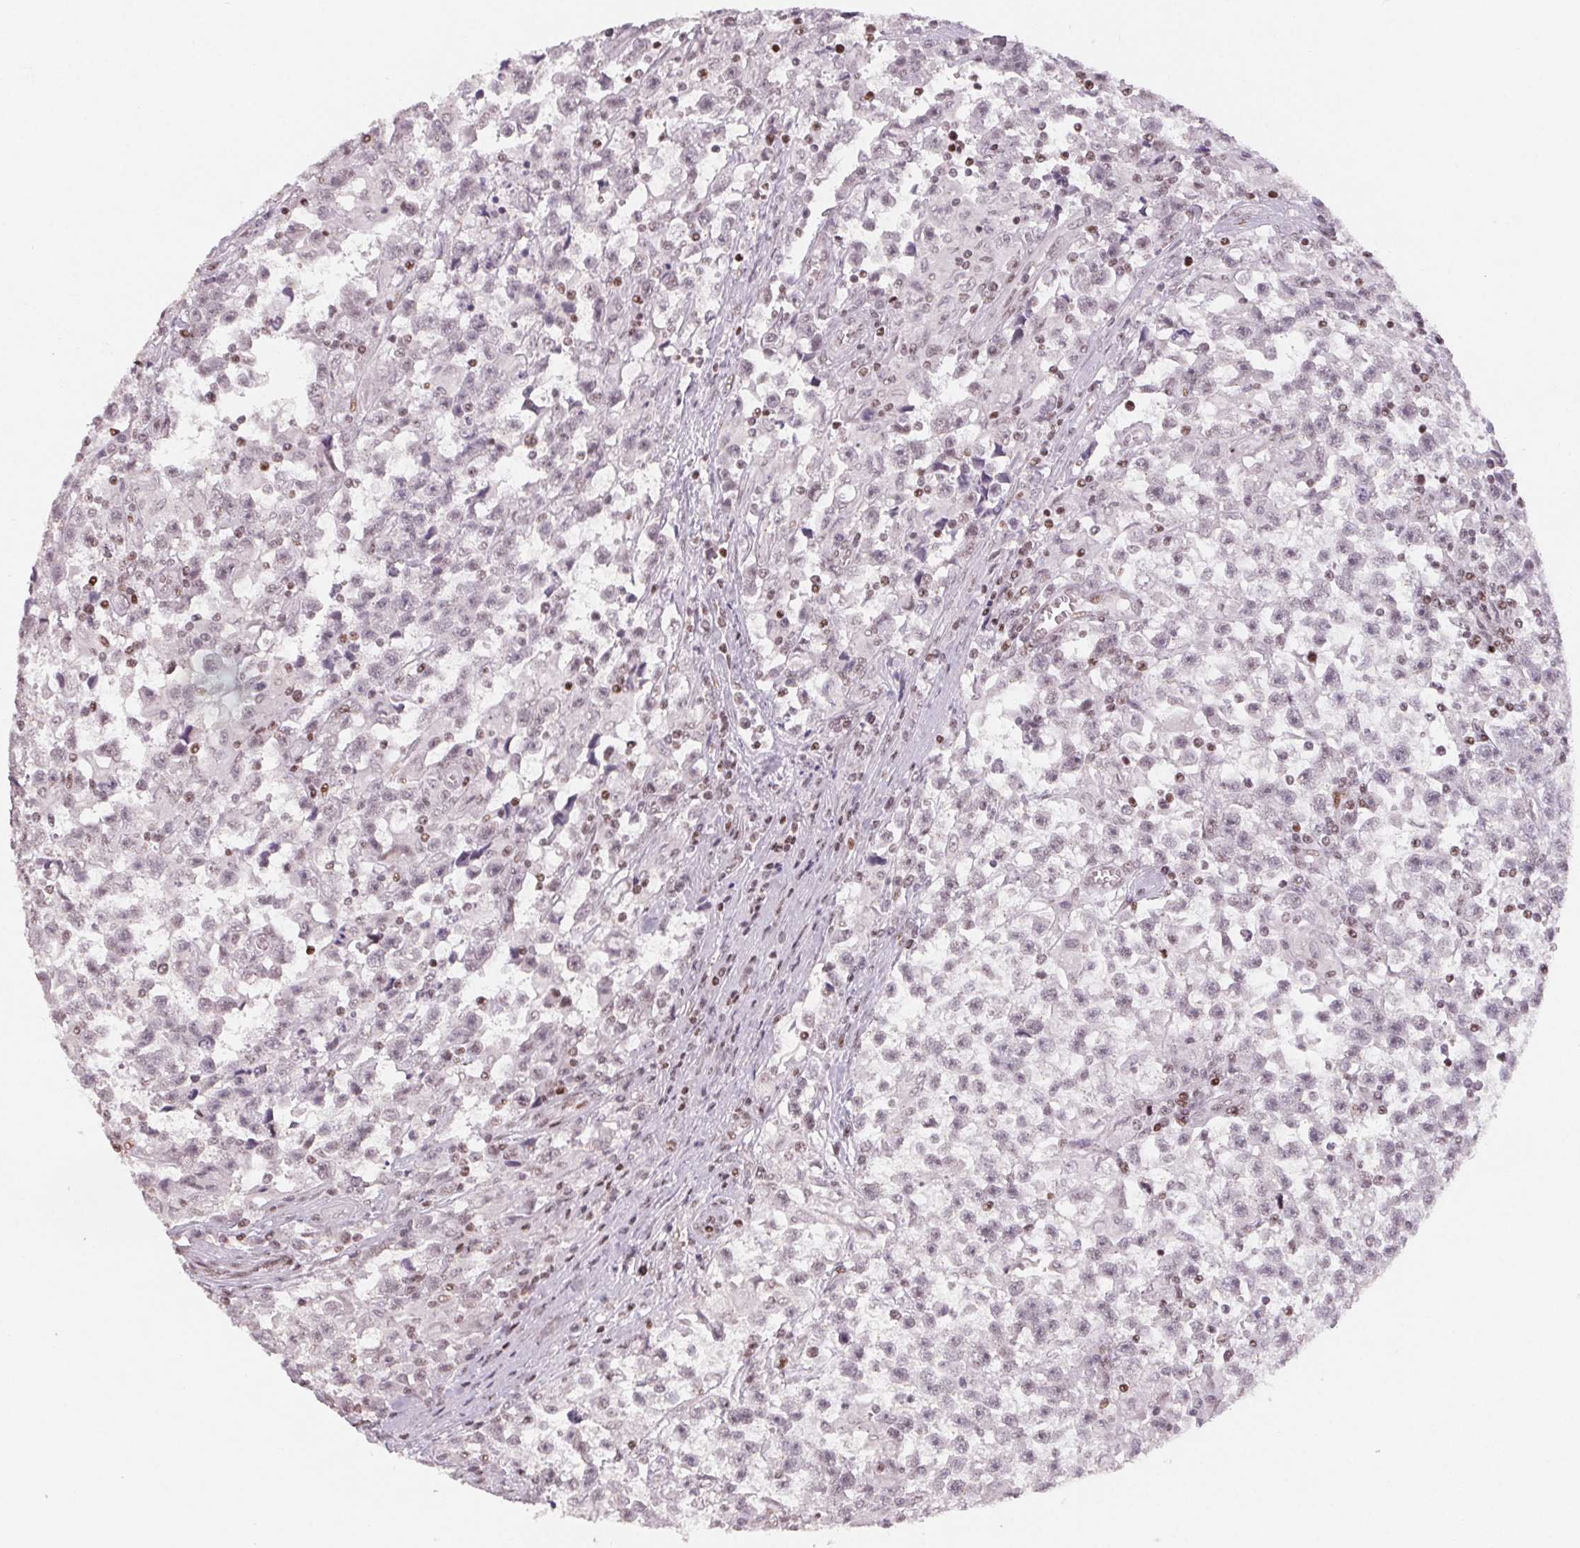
{"staining": {"intensity": "negative", "quantity": "none", "location": "none"}, "tissue": "testis cancer", "cell_type": "Tumor cells", "image_type": "cancer", "snomed": [{"axis": "morphology", "description": "Seminoma, NOS"}, {"axis": "topography", "description": "Testis"}], "caption": "High power microscopy photomicrograph of an IHC photomicrograph of testis cancer (seminoma), revealing no significant staining in tumor cells.", "gene": "KMT2A", "patient": {"sex": "male", "age": 31}}